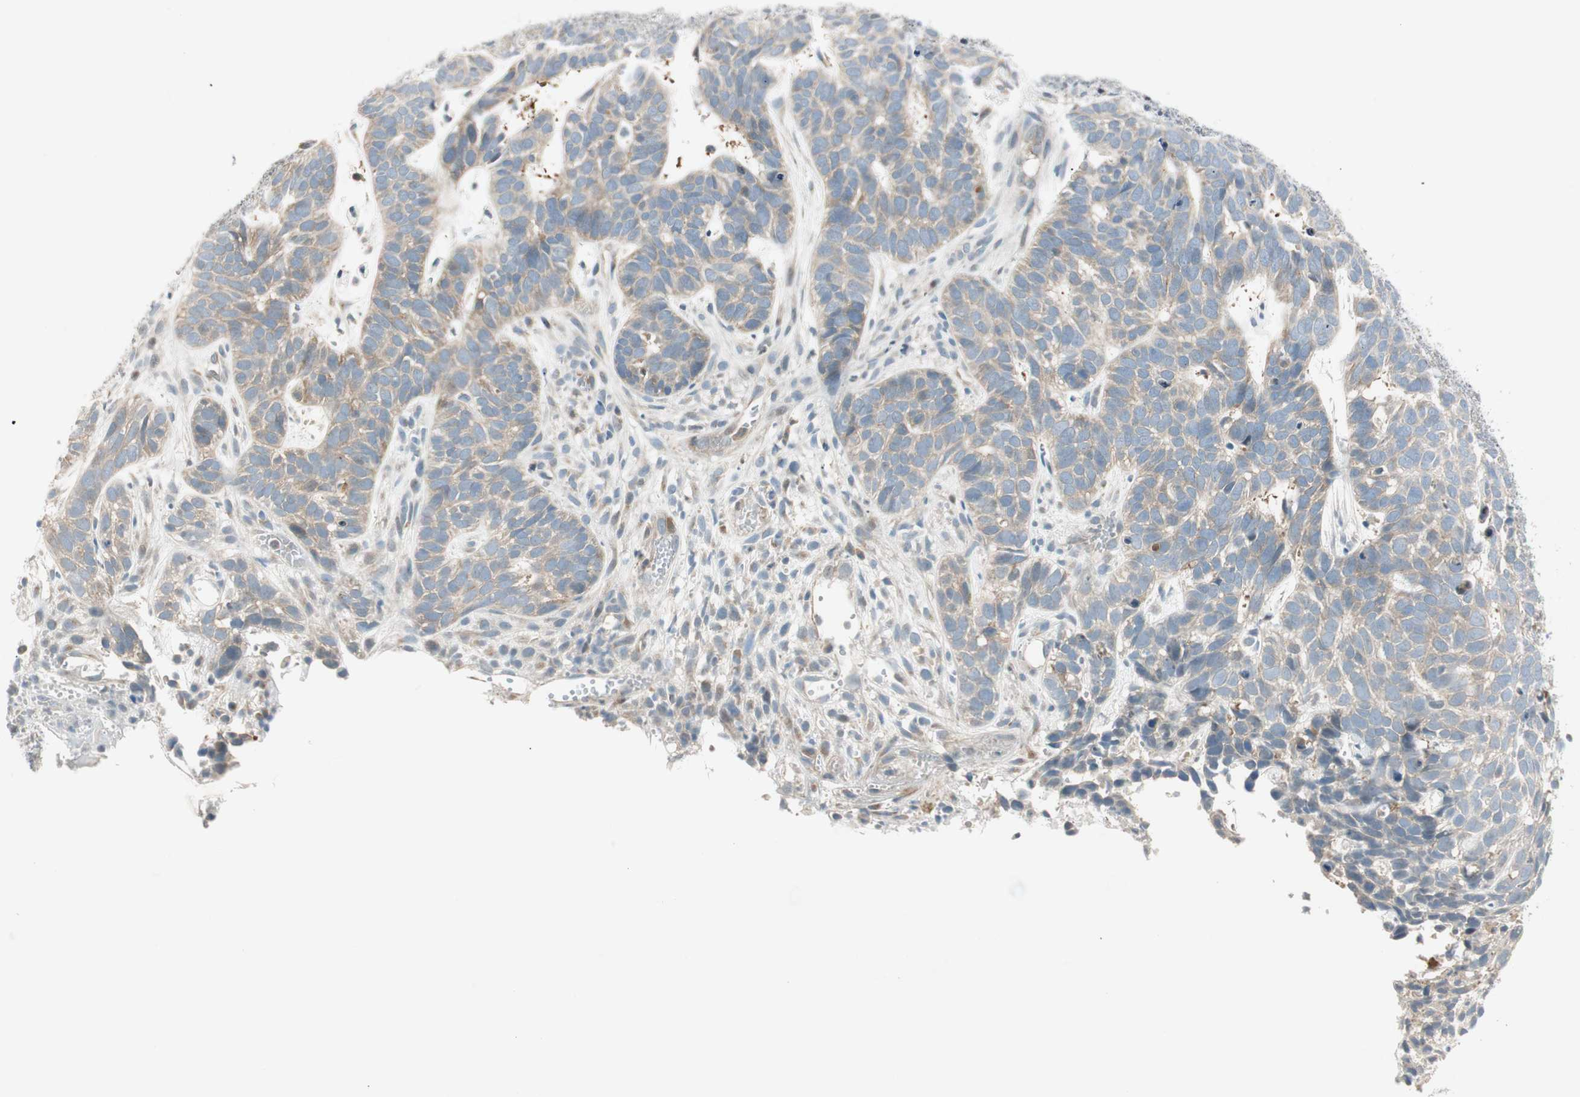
{"staining": {"intensity": "weak", "quantity": ">75%", "location": "cytoplasmic/membranous"}, "tissue": "skin cancer", "cell_type": "Tumor cells", "image_type": "cancer", "snomed": [{"axis": "morphology", "description": "Basal cell carcinoma"}, {"axis": "topography", "description": "Skin"}], "caption": "Protein expression analysis of human skin cancer reveals weak cytoplasmic/membranous positivity in about >75% of tumor cells.", "gene": "CGRRF1", "patient": {"sex": "male", "age": 87}}